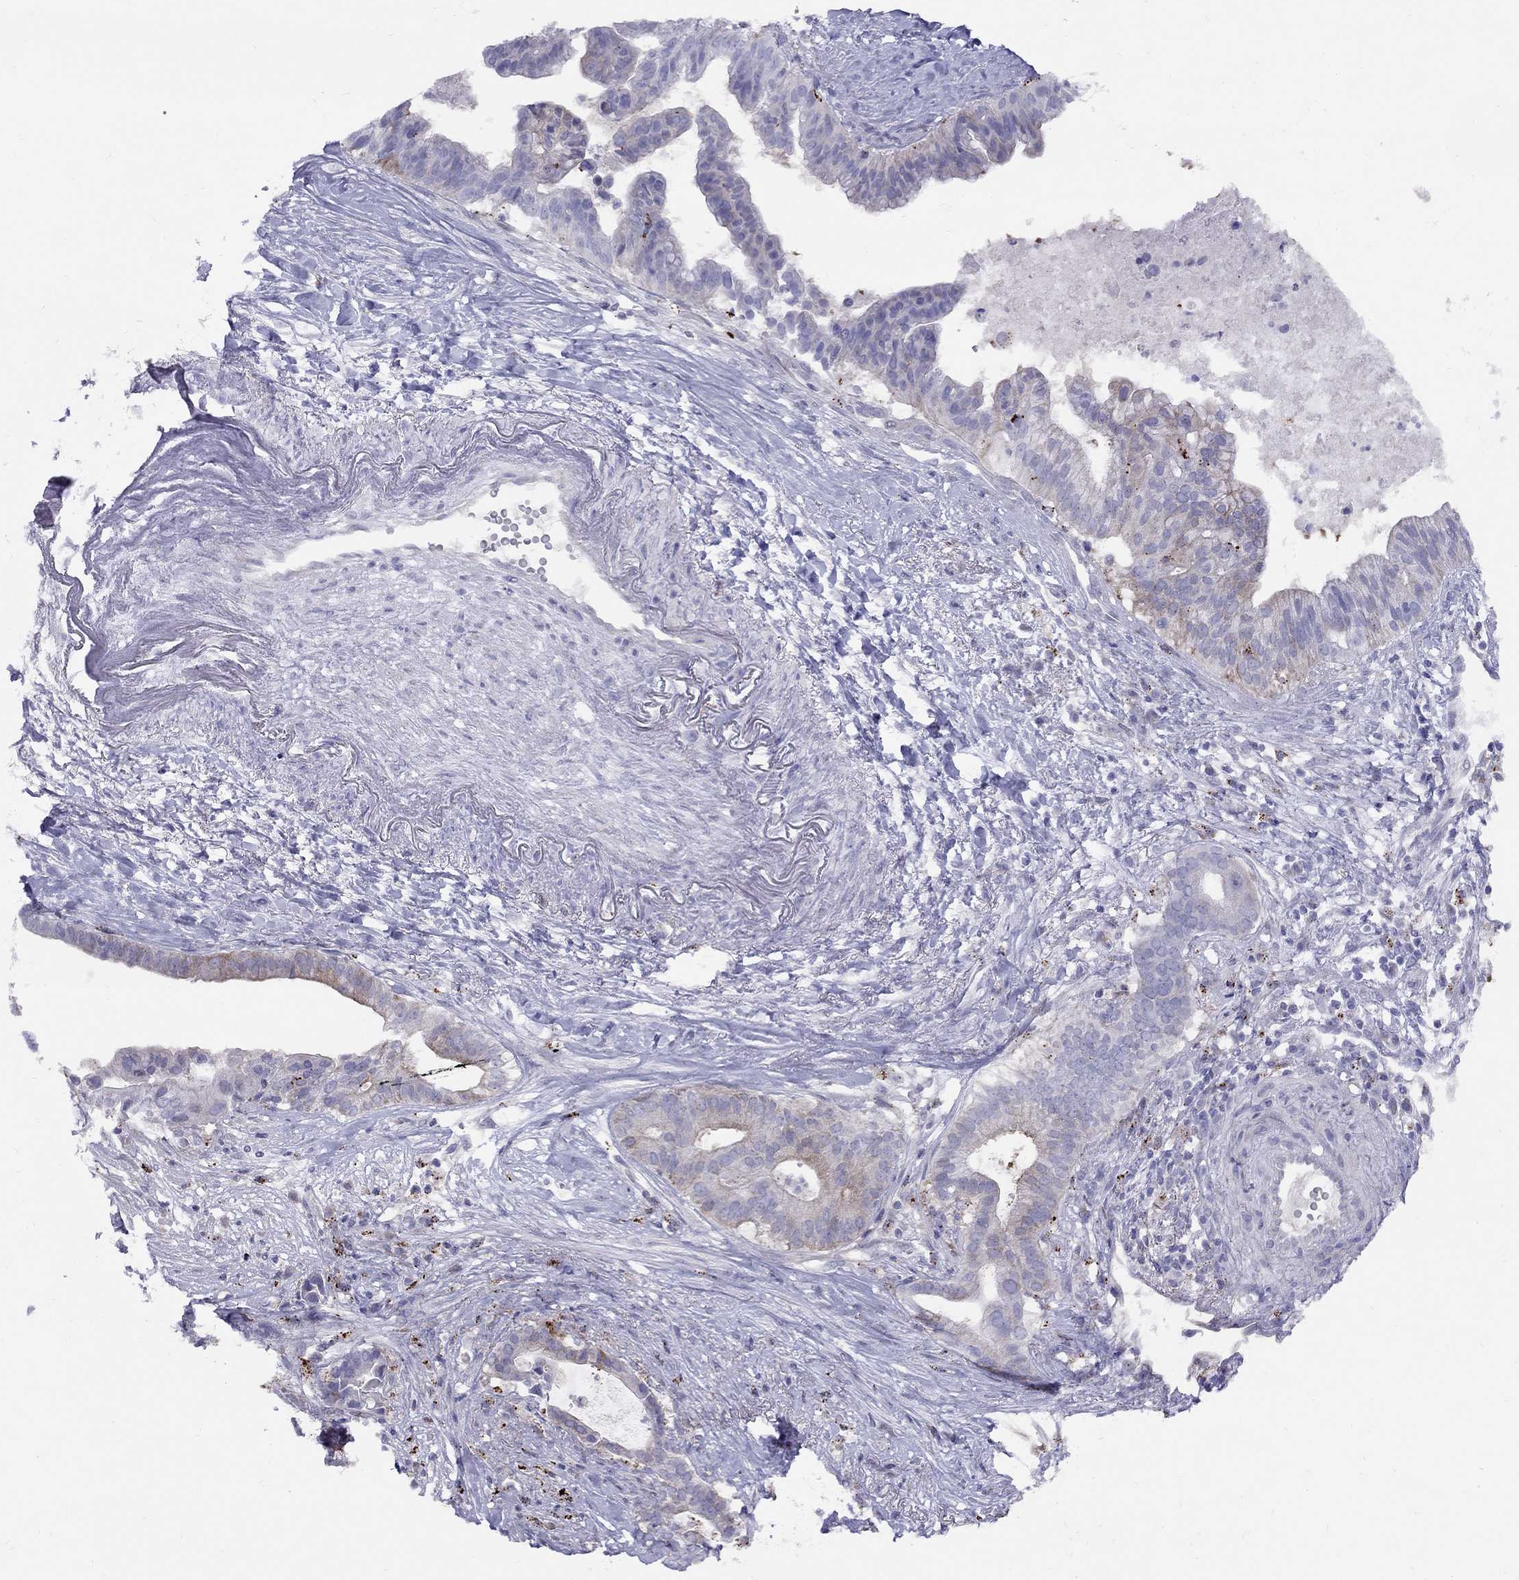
{"staining": {"intensity": "moderate", "quantity": "<25%", "location": "cytoplasmic/membranous"}, "tissue": "pancreatic cancer", "cell_type": "Tumor cells", "image_type": "cancer", "snomed": [{"axis": "morphology", "description": "Adenocarcinoma, NOS"}, {"axis": "topography", "description": "Pancreas"}], "caption": "Human pancreatic cancer (adenocarcinoma) stained for a protein (brown) displays moderate cytoplasmic/membranous positive expression in about <25% of tumor cells.", "gene": "MAGEB4", "patient": {"sex": "male", "age": 61}}